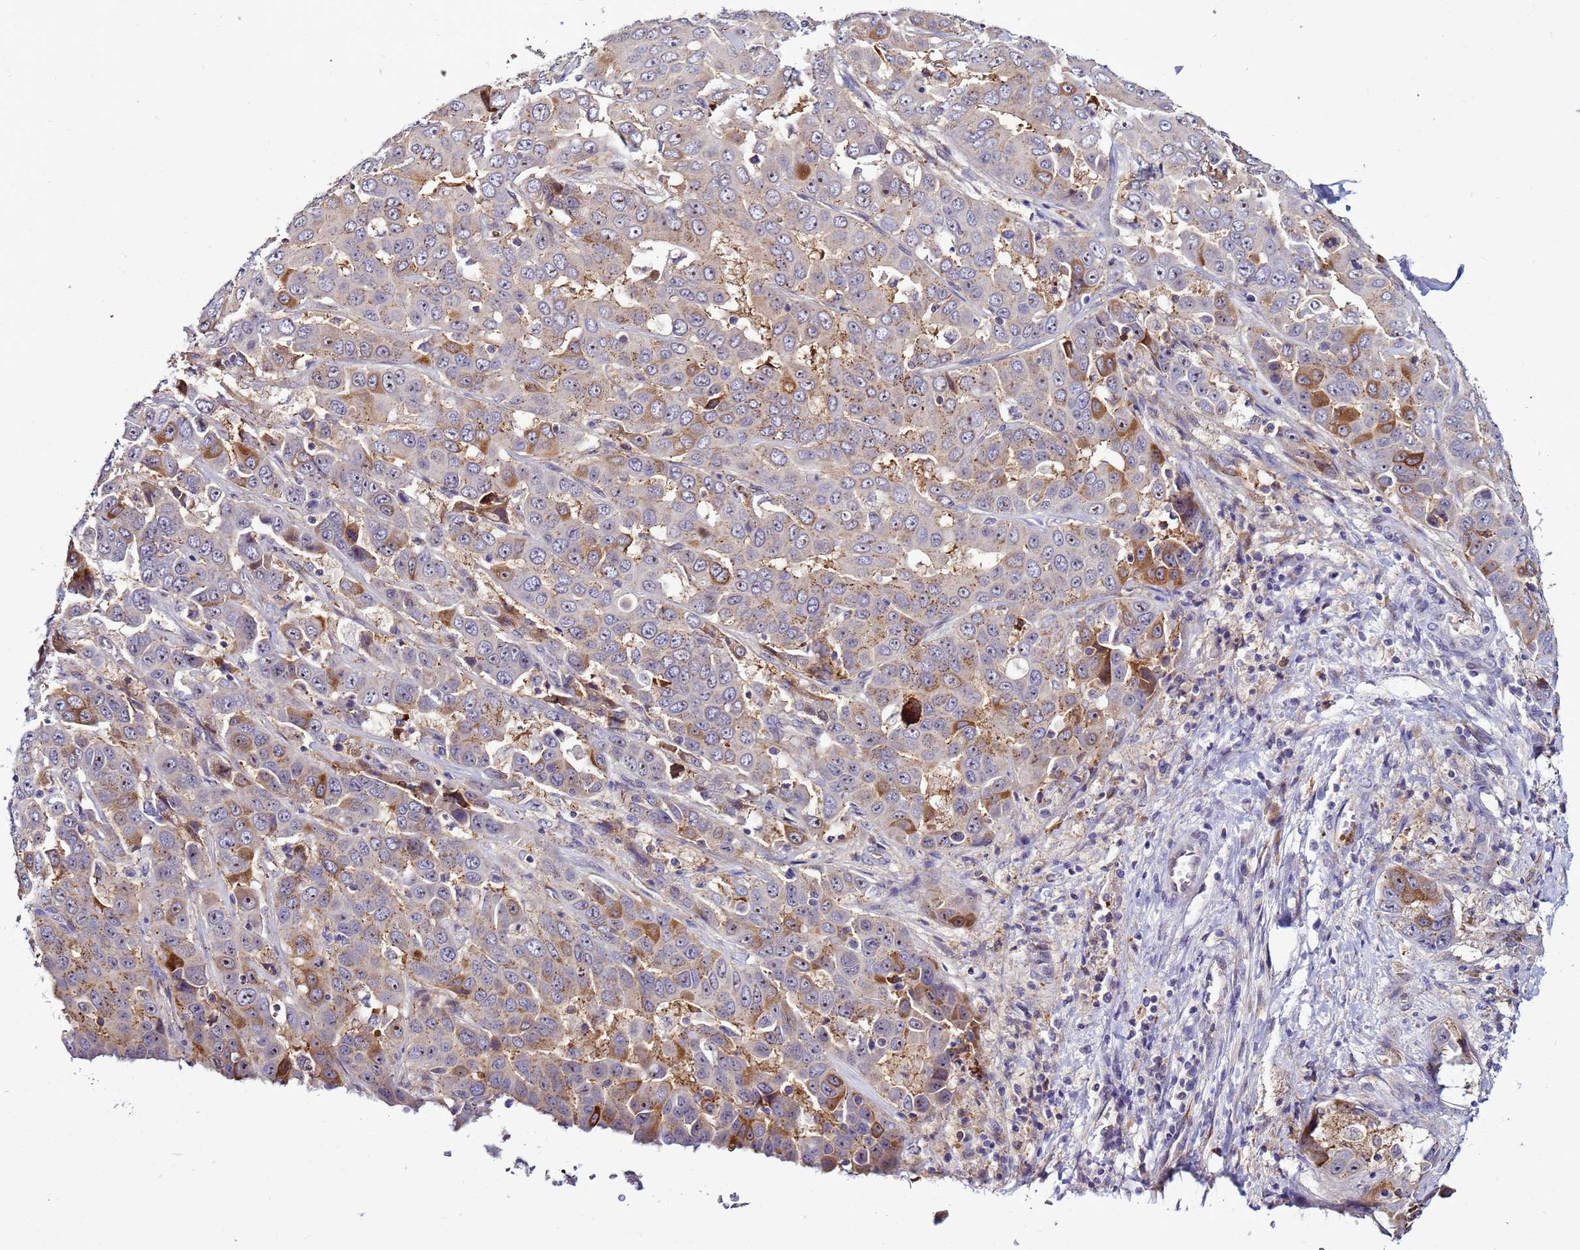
{"staining": {"intensity": "moderate", "quantity": "<25%", "location": "cytoplasmic/membranous"}, "tissue": "liver cancer", "cell_type": "Tumor cells", "image_type": "cancer", "snomed": [{"axis": "morphology", "description": "Cholangiocarcinoma"}, {"axis": "topography", "description": "Liver"}], "caption": "Protein expression analysis of liver cancer demonstrates moderate cytoplasmic/membranous positivity in approximately <25% of tumor cells.", "gene": "NOL8", "patient": {"sex": "female", "age": 52}}